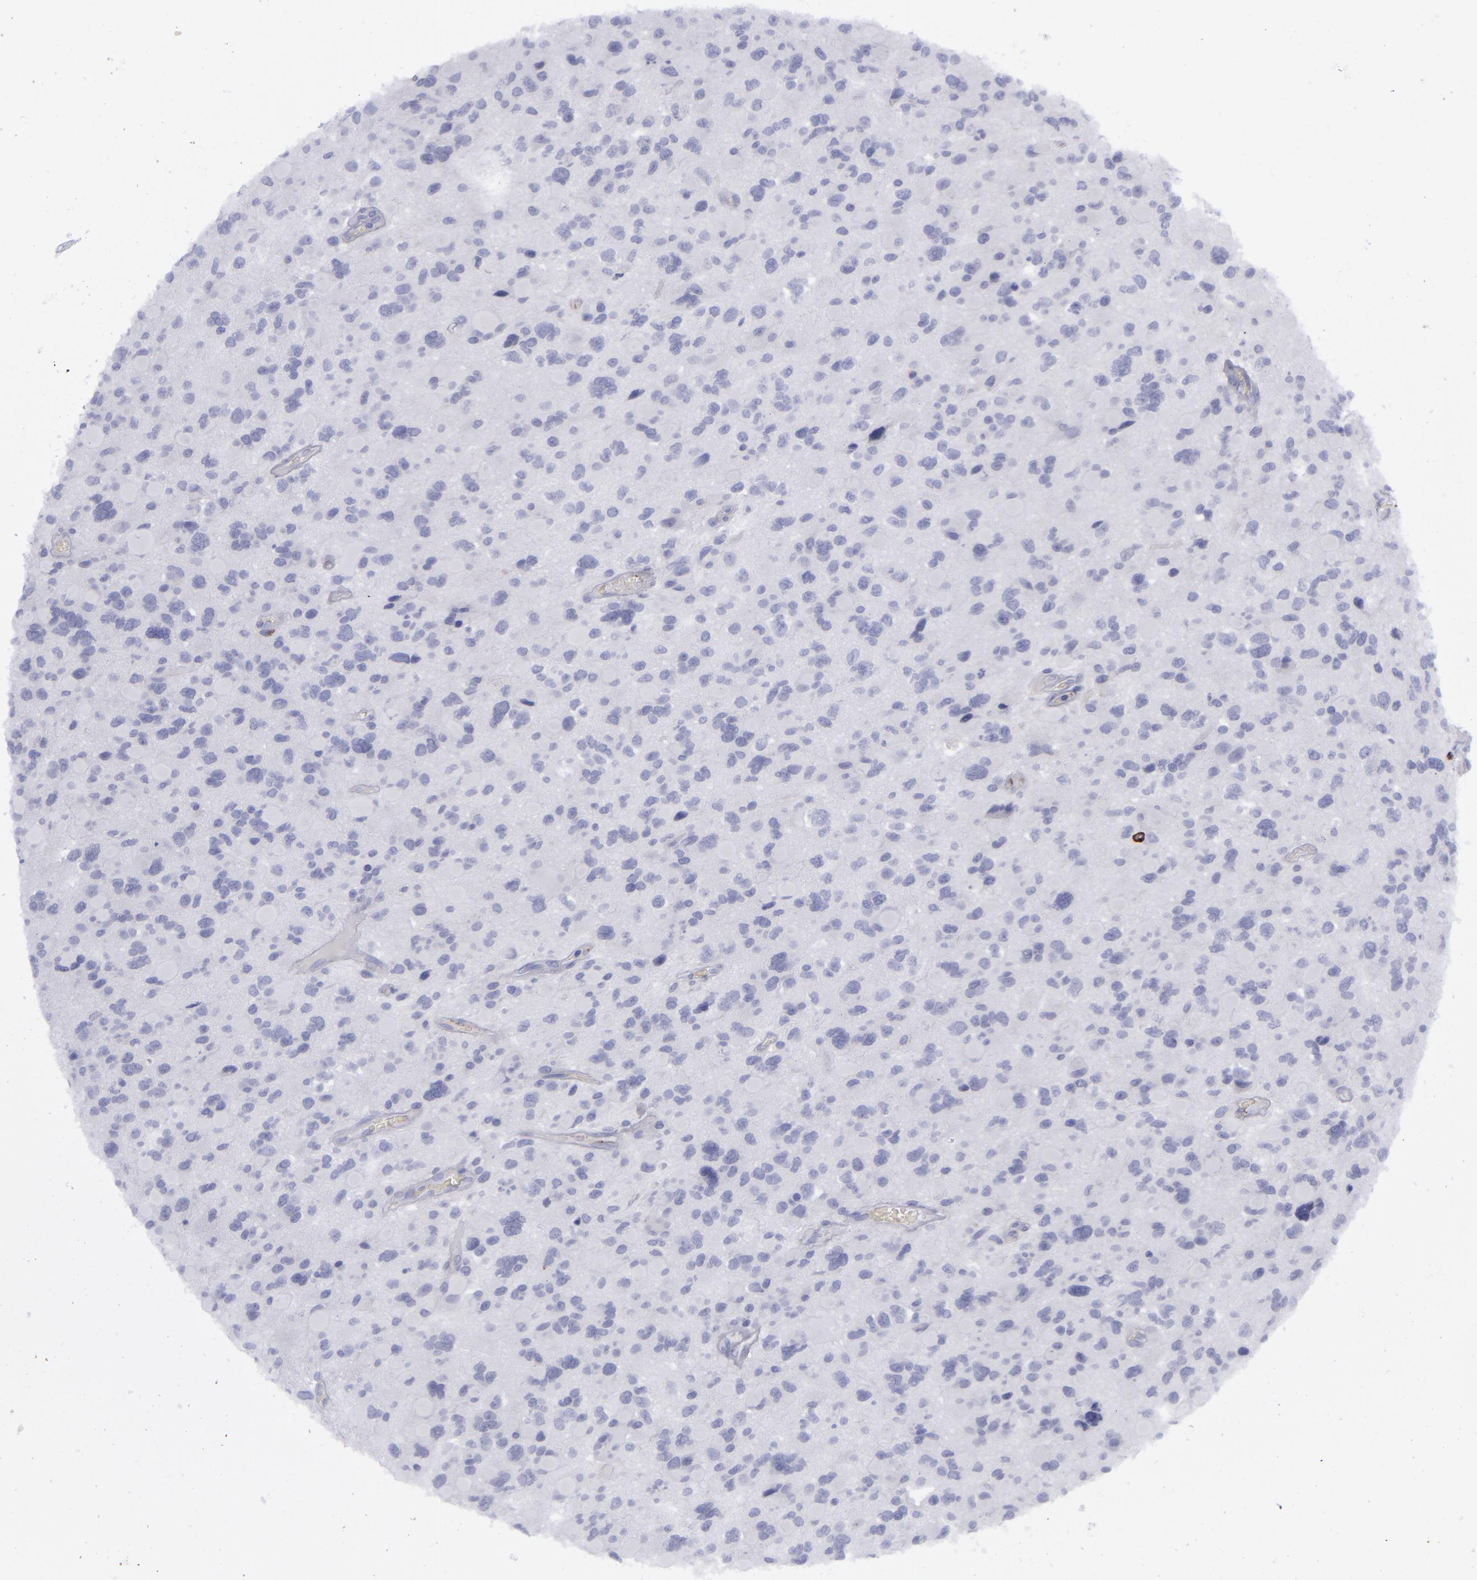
{"staining": {"intensity": "negative", "quantity": "none", "location": "none"}, "tissue": "glioma", "cell_type": "Tumor cells", "image_type": "cancer", "snomed": [{"axis": "morphology", "description": "Glioma, malignant, High grade"}, {"axis": "topography", "description": "Brain"}], "caption": "High power microscopy photomicrograph of an immunohistochemistry (IHC) image of glioma, revealing no significant staining in tumor cells. The staining was performed using DAB (3,3'-diaminobenzidine) to visualize the protein expression in brown, while the nuclei were stained in blue with hematoxylin (Magnification: 20x).", "gene": "CD27", "patient": {"sex": "female", "age": 37}}